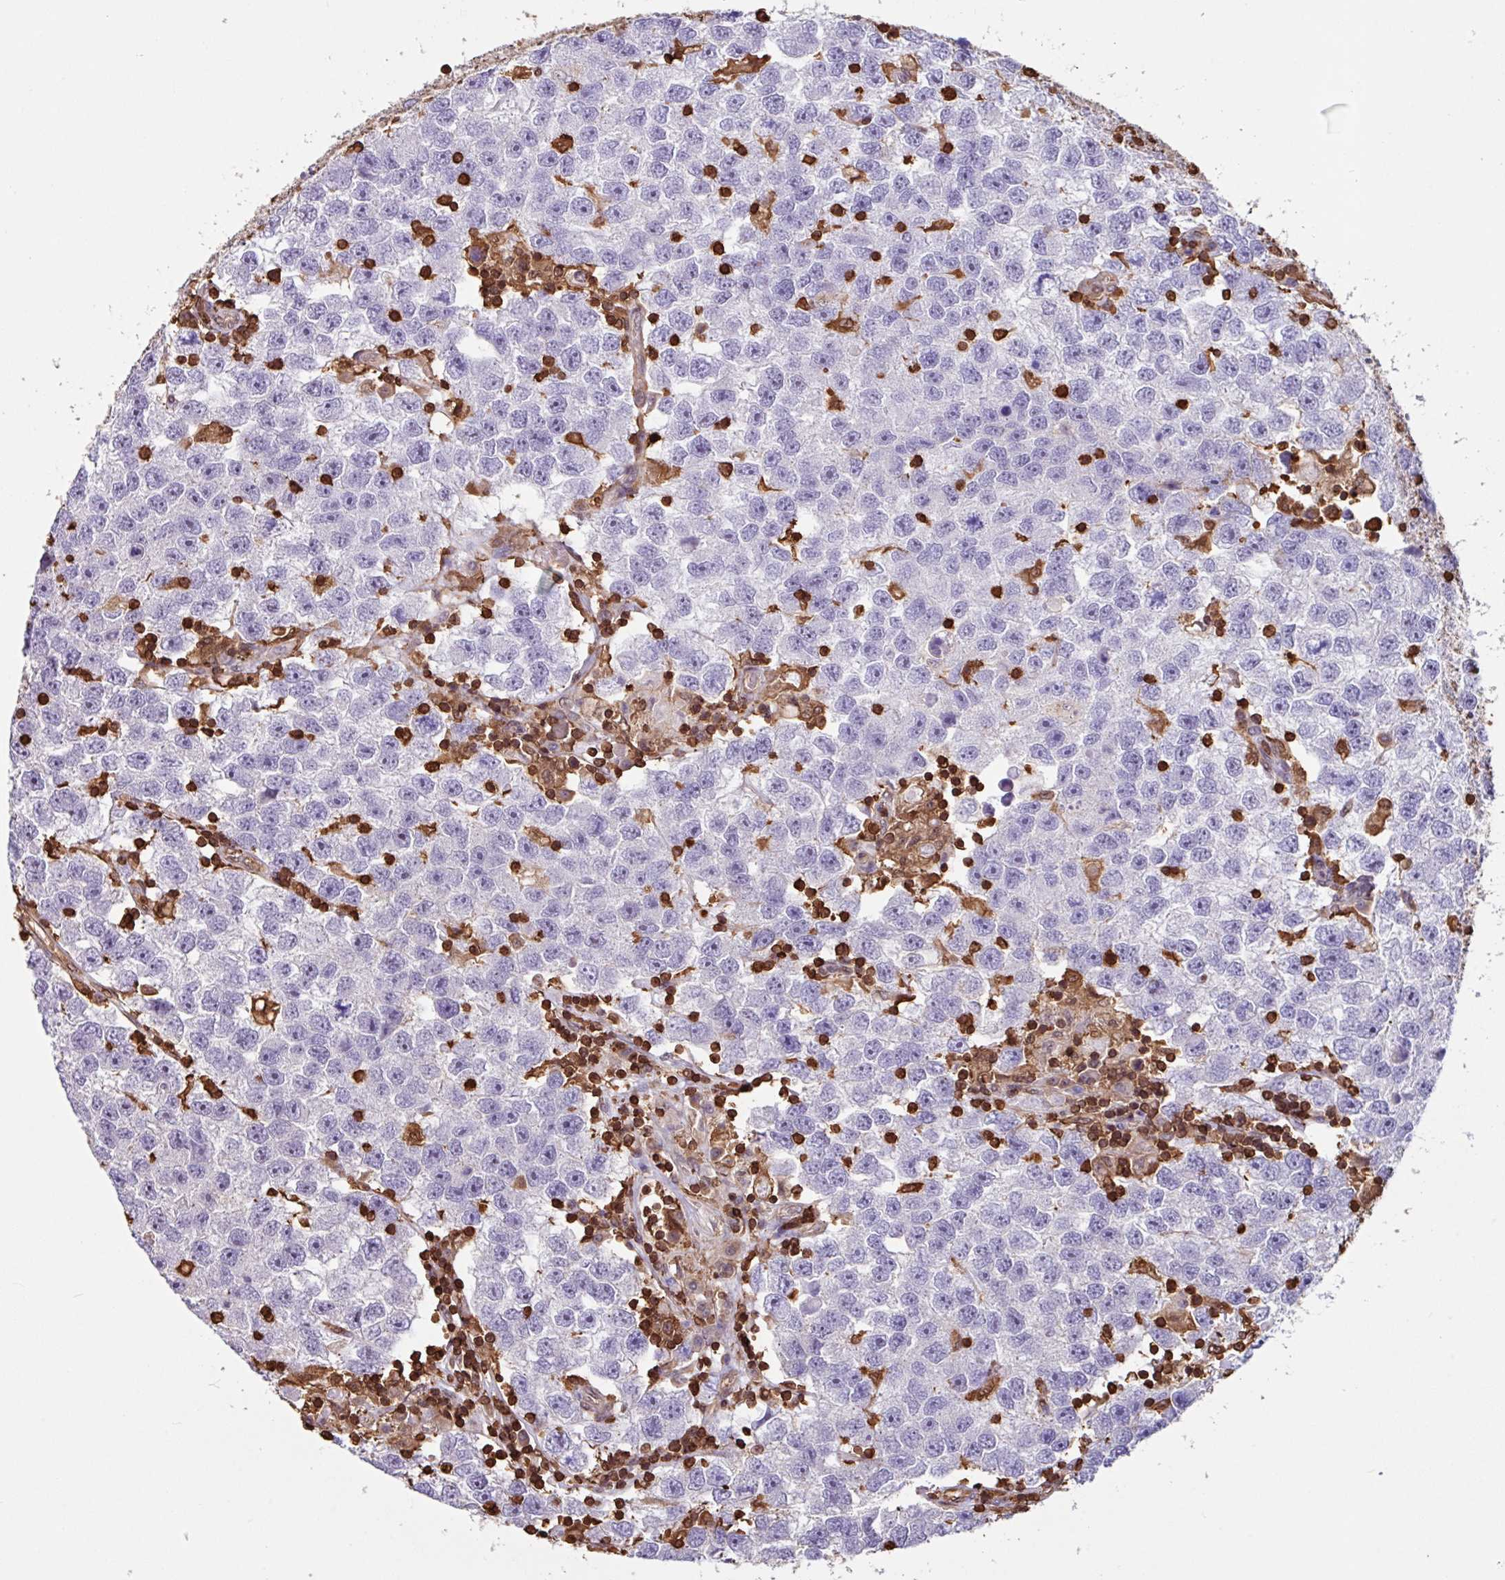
{"staining": {"intensity": "negative", "quantity": "none", "location": "none"}, "tissue": "testis cancer", "cell_type": "Tumor cells", "image_type": "cancer", "snomed": [{"axis": "morphology", "description": "Seminoma, NOS"}, {"axis": "topography", "description": "Testis"}], "caption": "Immunohistochemistry (IHC) of human testis cancer (seminoma) demonstrates no staining in tumor cells.", "gene": "ARHGDIB", "patient": {"sex": "male", "age": 26}}